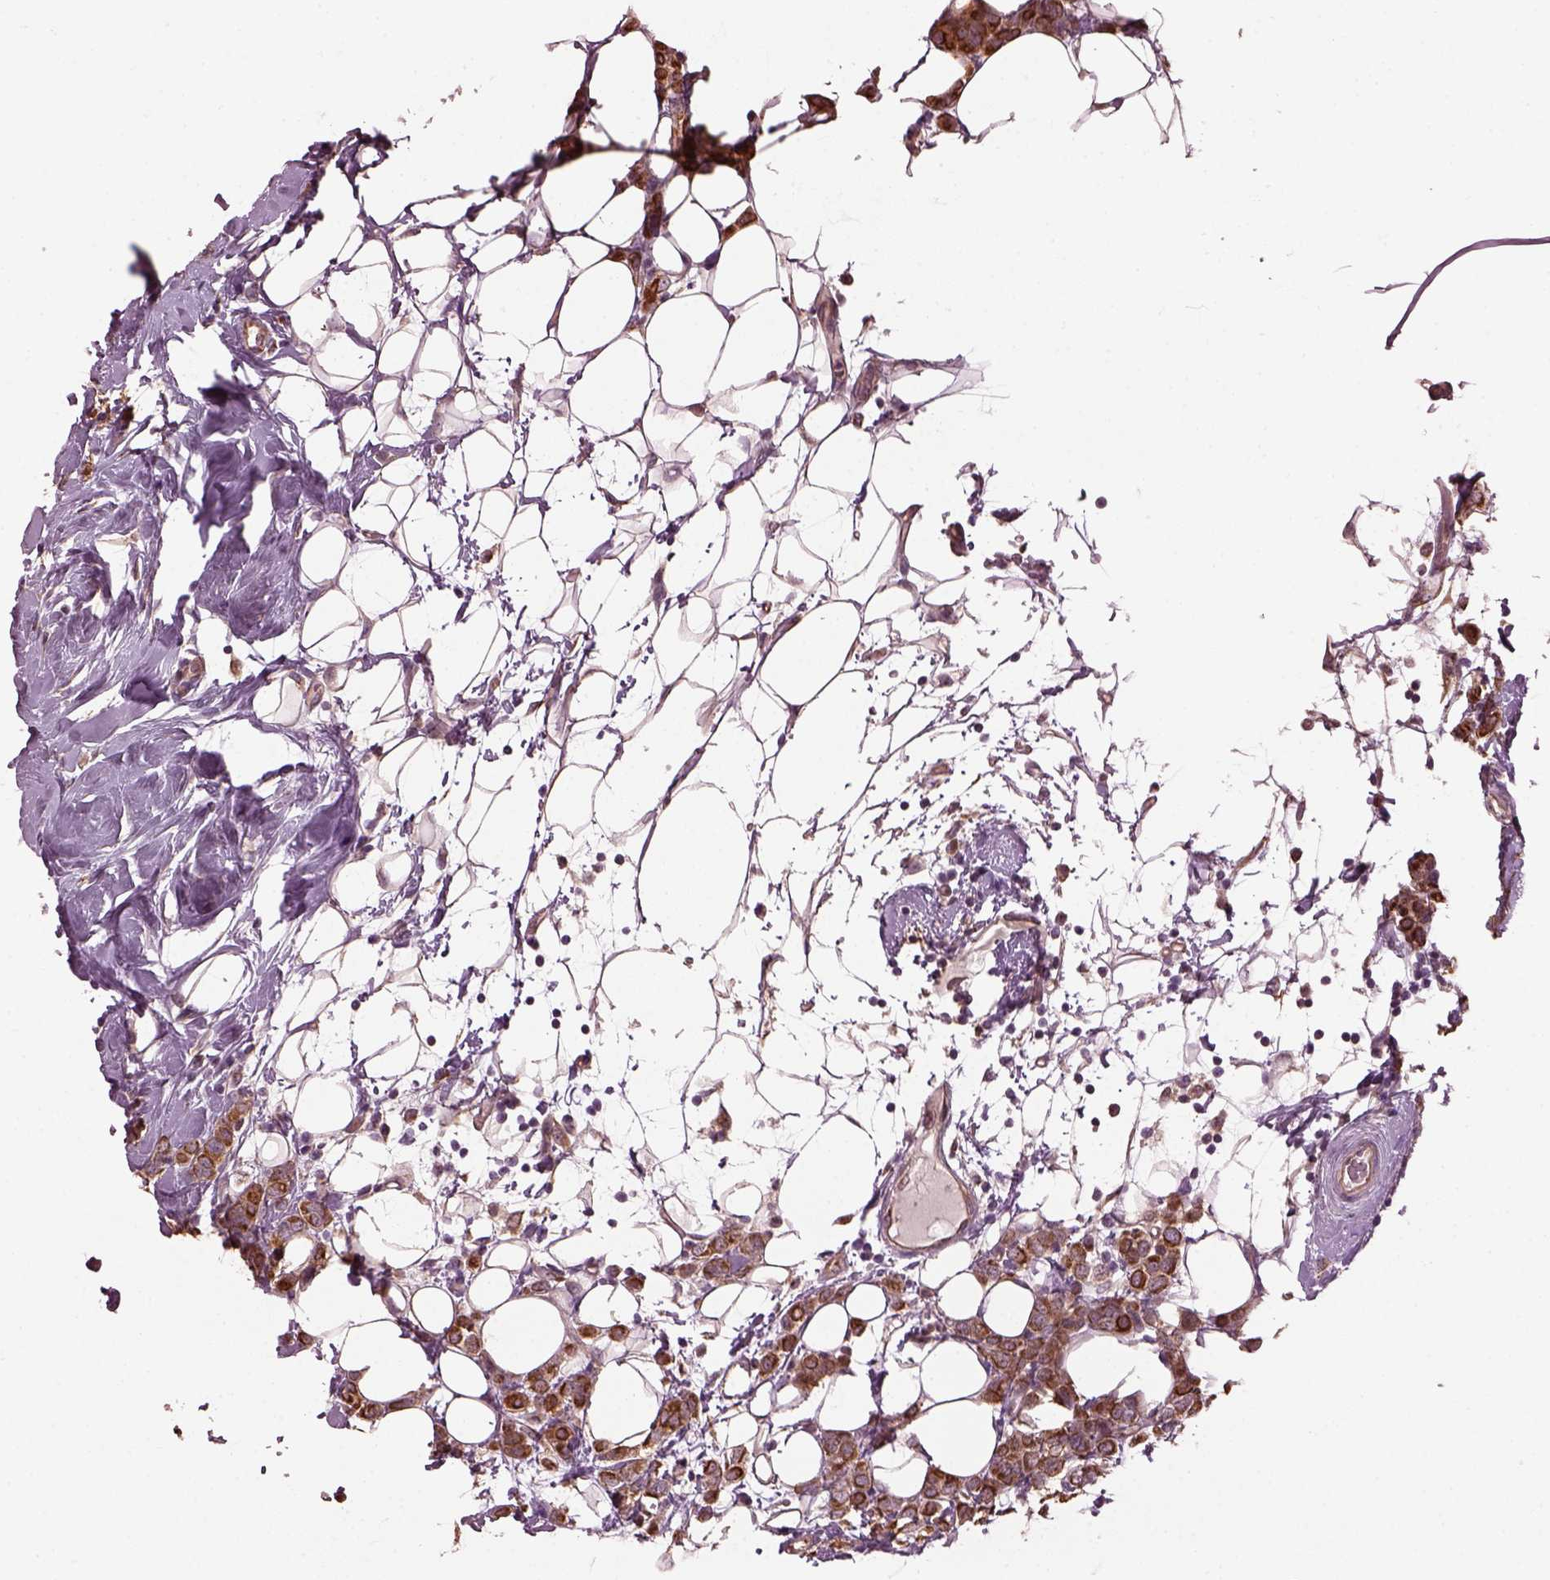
{"staining": {"intensity": "moderate", "quantity": "25%-75%", "location": "cytoplasmic/membranous,nuclear"}, "tissue": "breast cancer", "cell_type": "Tumor cells", "image_type": "cancer", "snomed": [{"axis": "morphology", "description": "Lobular carcinoma"}, {"axis": "topography", "description": "Breast"}], "caption": "Immunohistochemistry staining of breast cancer, which reveals medium levels of moderate cytoplasmic/membranous and nuclear staining in about 25%-75% of tumor cells indicating moderate cytoplasmic/membranous and nuclear protein staining. The staining was performed using DAB (3,3'-diaminobenzidine) (brown) for protein detection and nuclei were counterstained in hematoxylin (blue).", "gene": "RUFY3", "patient": {"sex": "female", "age": 49}}